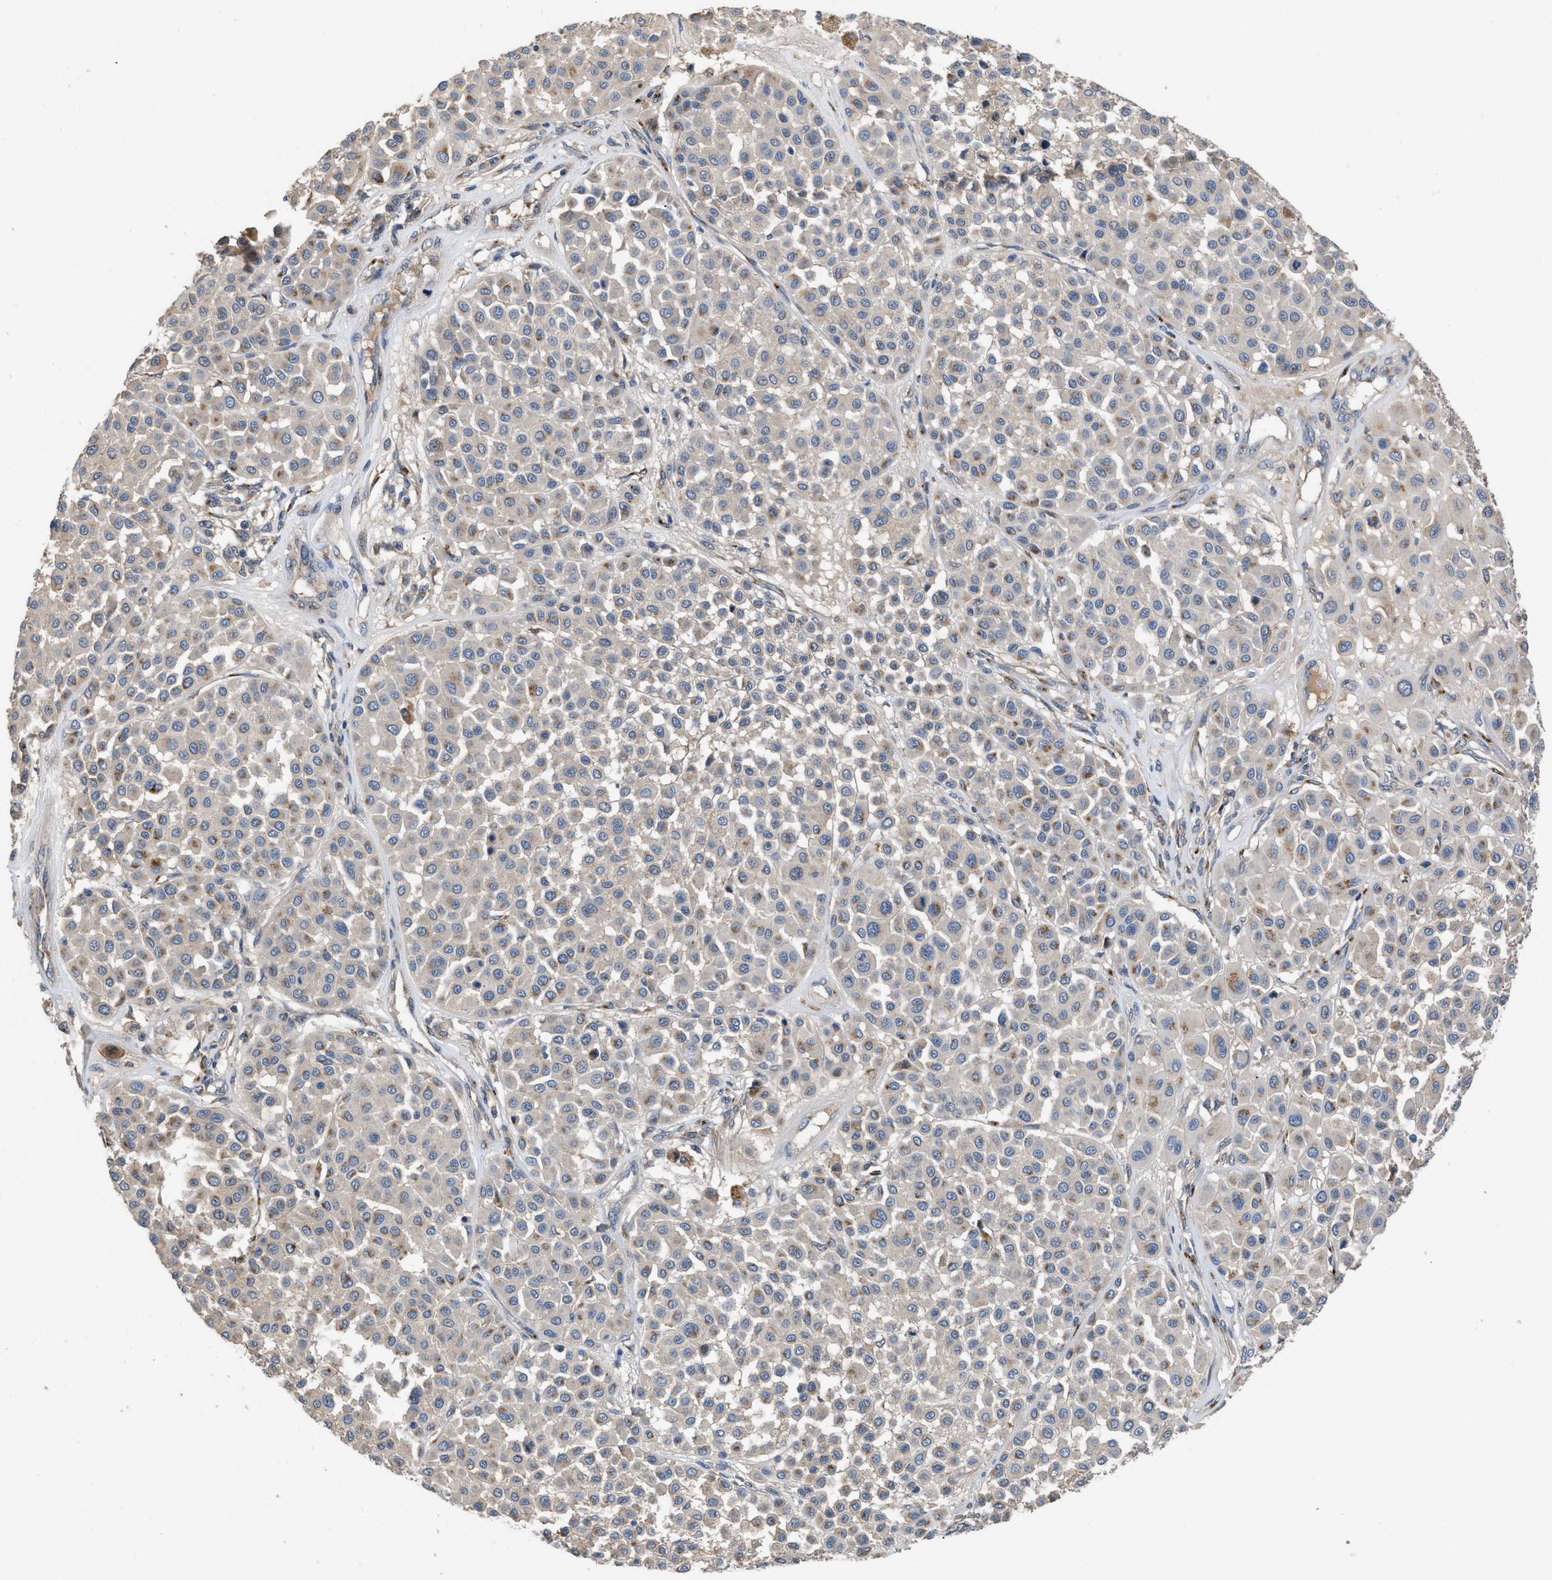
{"staining": {"intensity": "weak", "quantity": "<25%", "location": "cytoplasmic/membranous"}, "tissue": "melanoma", "cell_type": "Tumor cells", "image_type": "cancer", "snomed": [{"axis": "morphology", "description": "Malignant melanoma, Metastatic site"}, {"axis": "topography", "description": "Soft tissue"}], "caption": "Tumor cells show no significant expression in malignant melanoma (metastatic site).", "gene": "SIK2", "patient": {"sex": "male", "age": 41}}